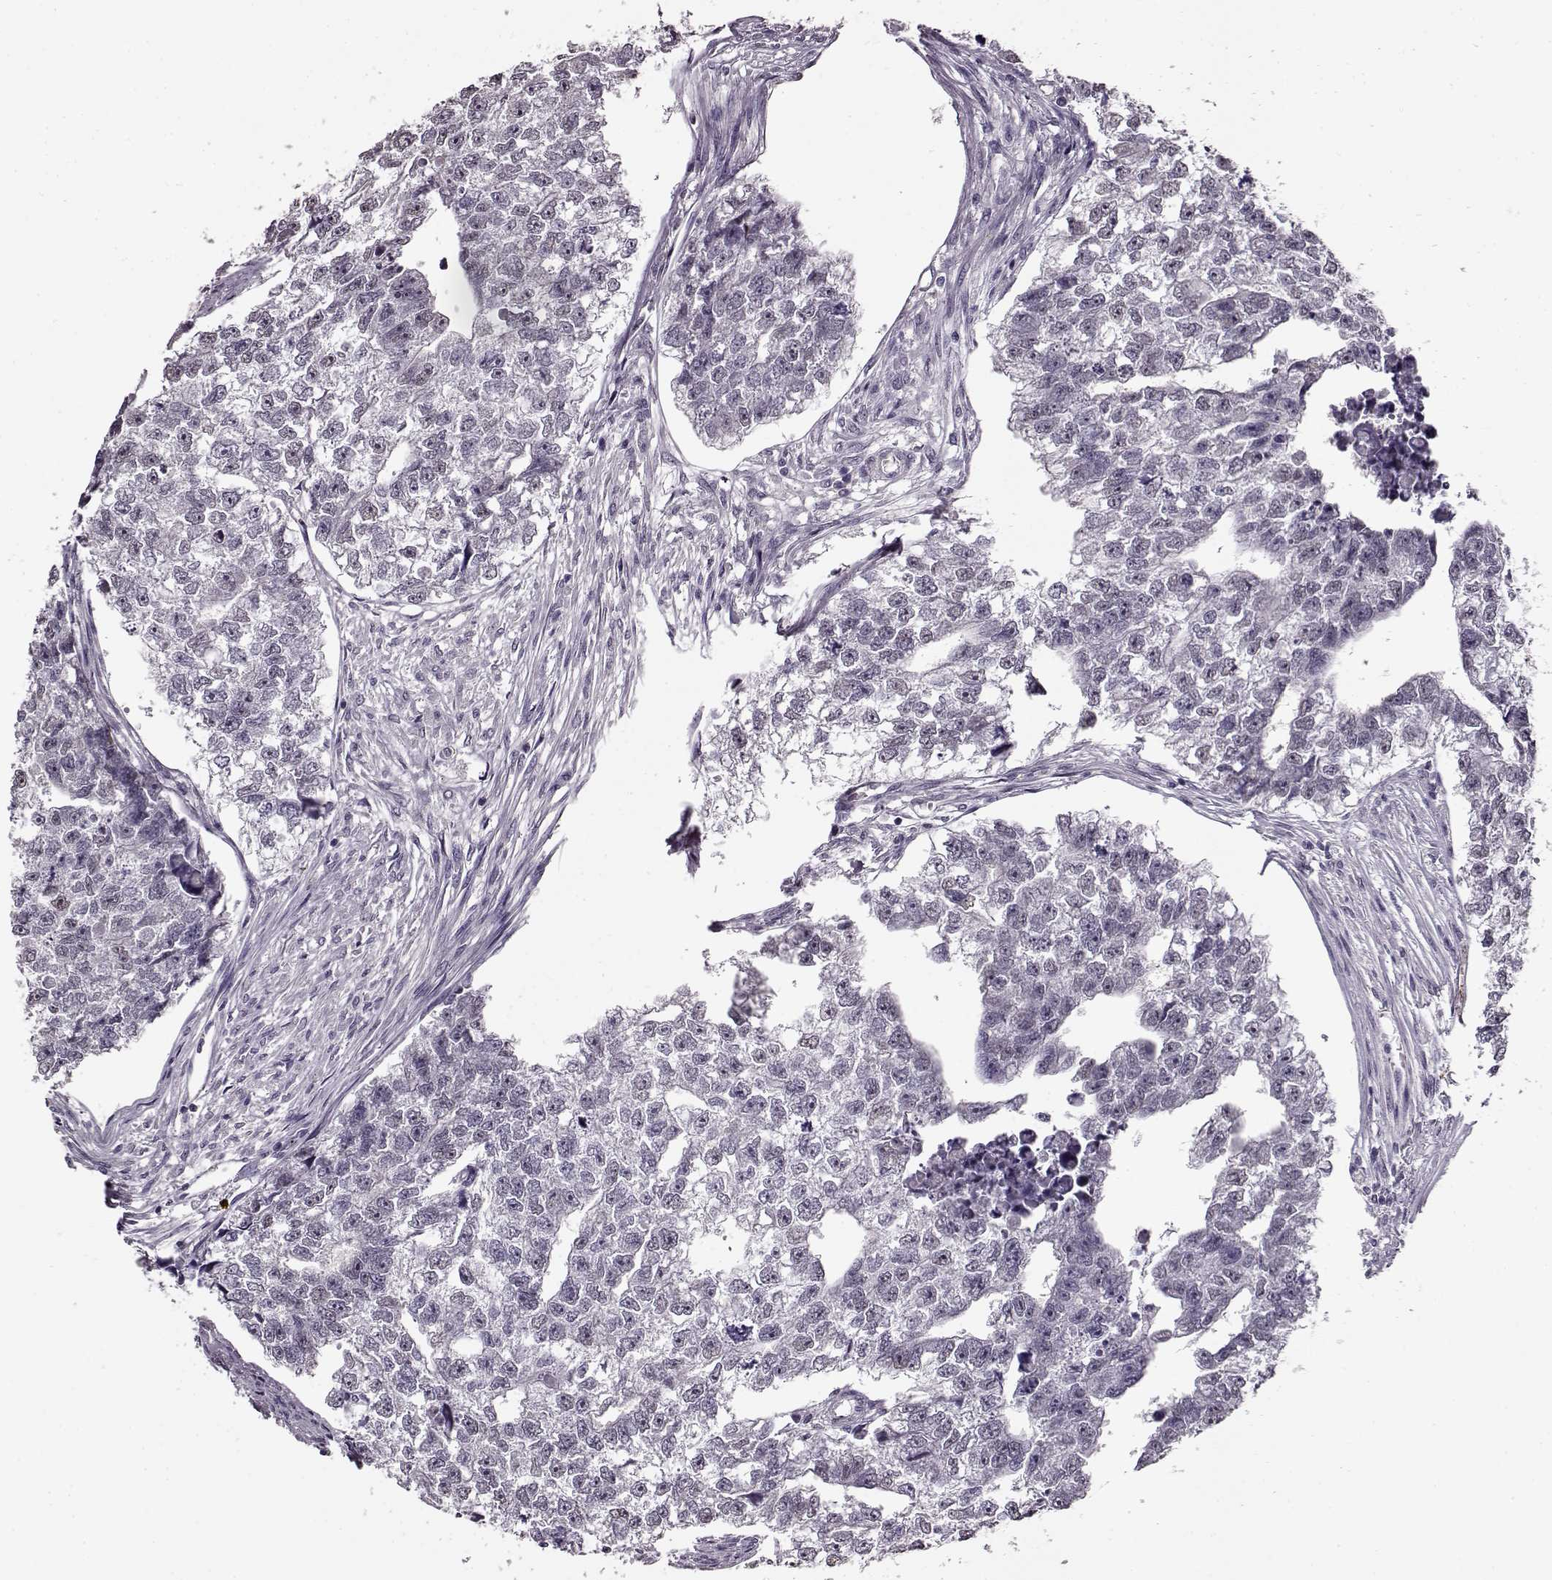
{"staining": {"intensity": "negative", "quantity": "none", "location": "none"}, "tissue": "testis cancer", "cell_type": "Tumor cells", "image_type": "cancer", "snomed": [{"axis": "morphology", "description": "Carcinoma, Embryonal, NOS"}, {"axis": "morphology", "description": "Teratoma, malignant, NOS"}, {"axis": "topography", "description": "Testis"}], "caption": "Tumor cells are negative for brown protein staining in embryonal carcinoma (testis). Brightfield microscopy of IHC stained with DAB (brown) and hematoxylin (blue), captured at high magnification.", "gene": "RP1L1", "patient": {"sex": "male", "age": 44}}